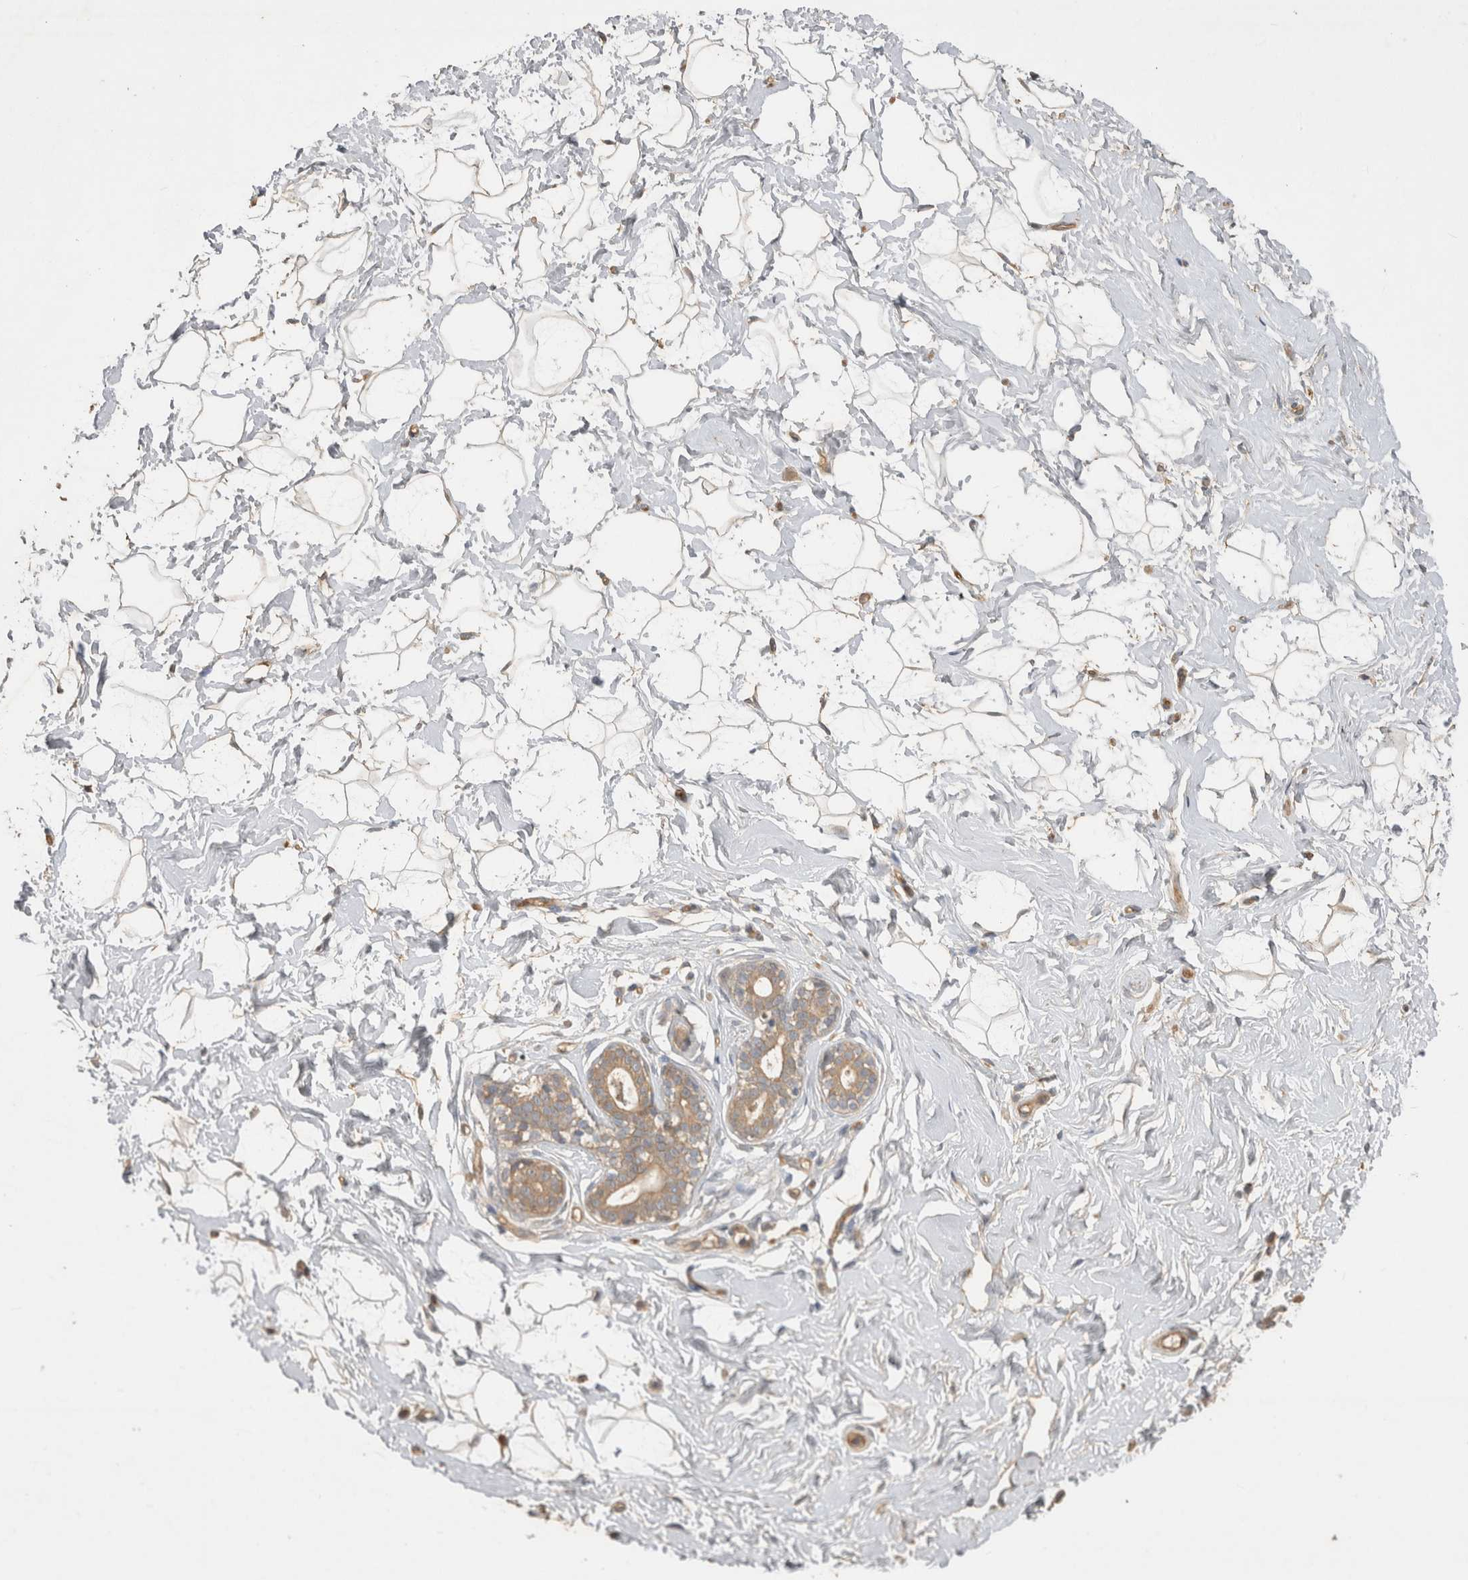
{"staining": {"intensity": "weak", "quantity": ">75%", "location": "cytoplasmic/membranous"}, "tissue": "breast", "cell_type": "Adipocytes", "image_type": "normal", "snomed": [{"axis": "morphology", "description": "Normal tissue, NOS"}, {"axis": "morphology", "description": "Adenoma, NOS"}, {"axis": "topography", "description": "Breast"}], "caption": "Protein expression analysis of benign breast shows weak cytoplasmic/membranous staining in about >75% of adipocytes. Nuclei are stained in blue.", "gene": "PPP1R42", "patient": {"sex": "female", "age": 23}}